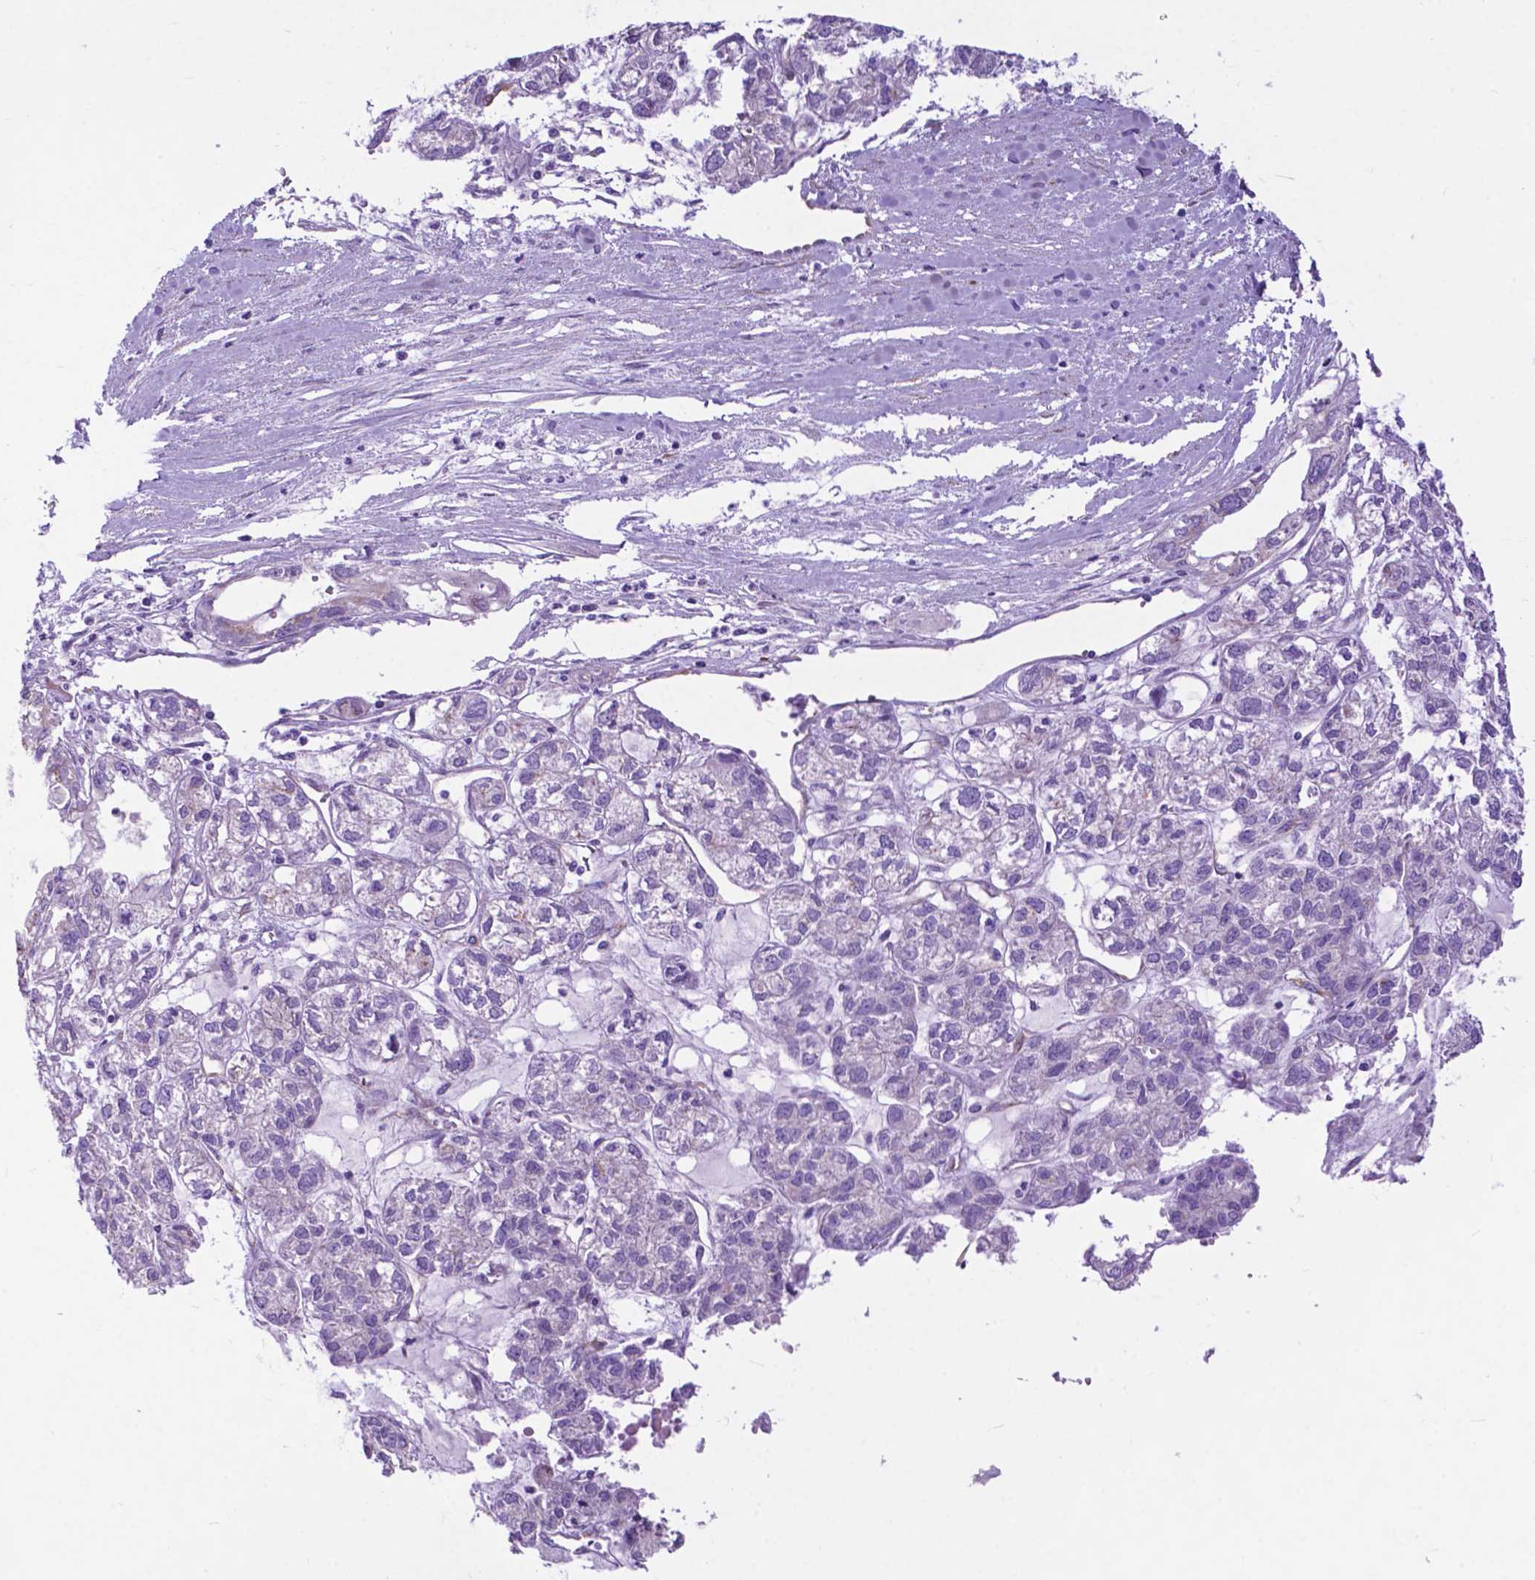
{"staining": {"intensity": "negative", "quantity": "none", "location": "none"}, "tissue": "ovarian cancer", "cell_type": "Tumor cells", "image_type": "cancer", "snomed": [{"axis": "morphology", "description": "Carcinoma, endometroid"}, {"axis": "topography", "description": "Ovary"}], "caption": "This is an immunohistochemistry image of ovarian endometroid carcinoma. There is no staining in tumor cells.", "gene": "PCDHA12", "patient": {"sex": "female", "age": 64}}